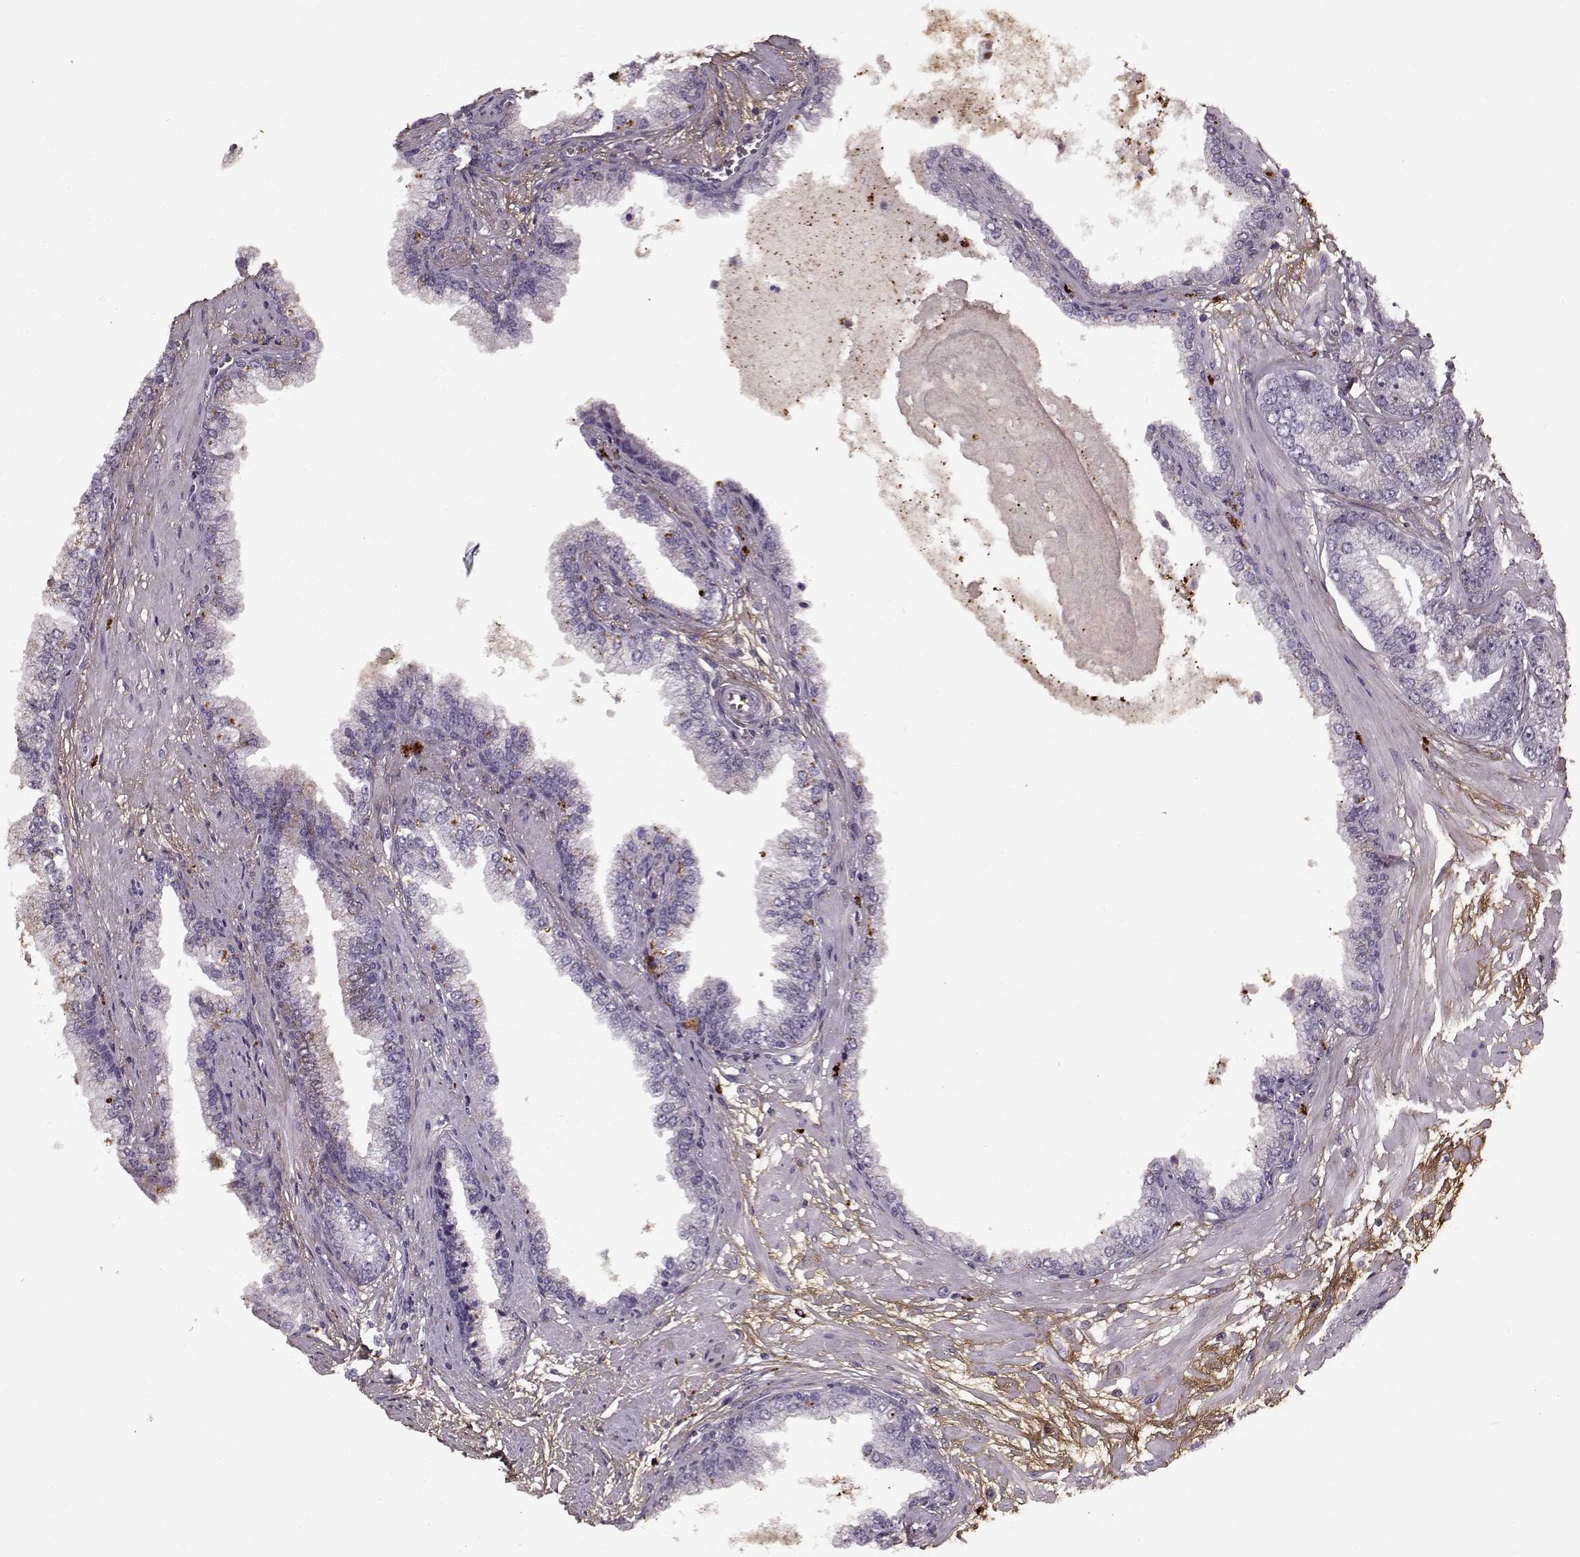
{"staining": {"intensity": "negative", "quantity": "none", "location": "none"}, "tissue": "prostate cancer", "cell_type": "Tumor cells", "image_type": "cancer", "snomed": [{"axis": "morphology", "description": "Adenocarcinoma, Low grade"}, {"axis": "topography", "description": "Prostate"}], "caption": "Immunohistochemical staining of human prostate cancer (low-grade adenocarcinoma) exhibits no significant expression in tumor cells.", "gene": "LUM", "patient": {"sex": "male", "age": 64}}